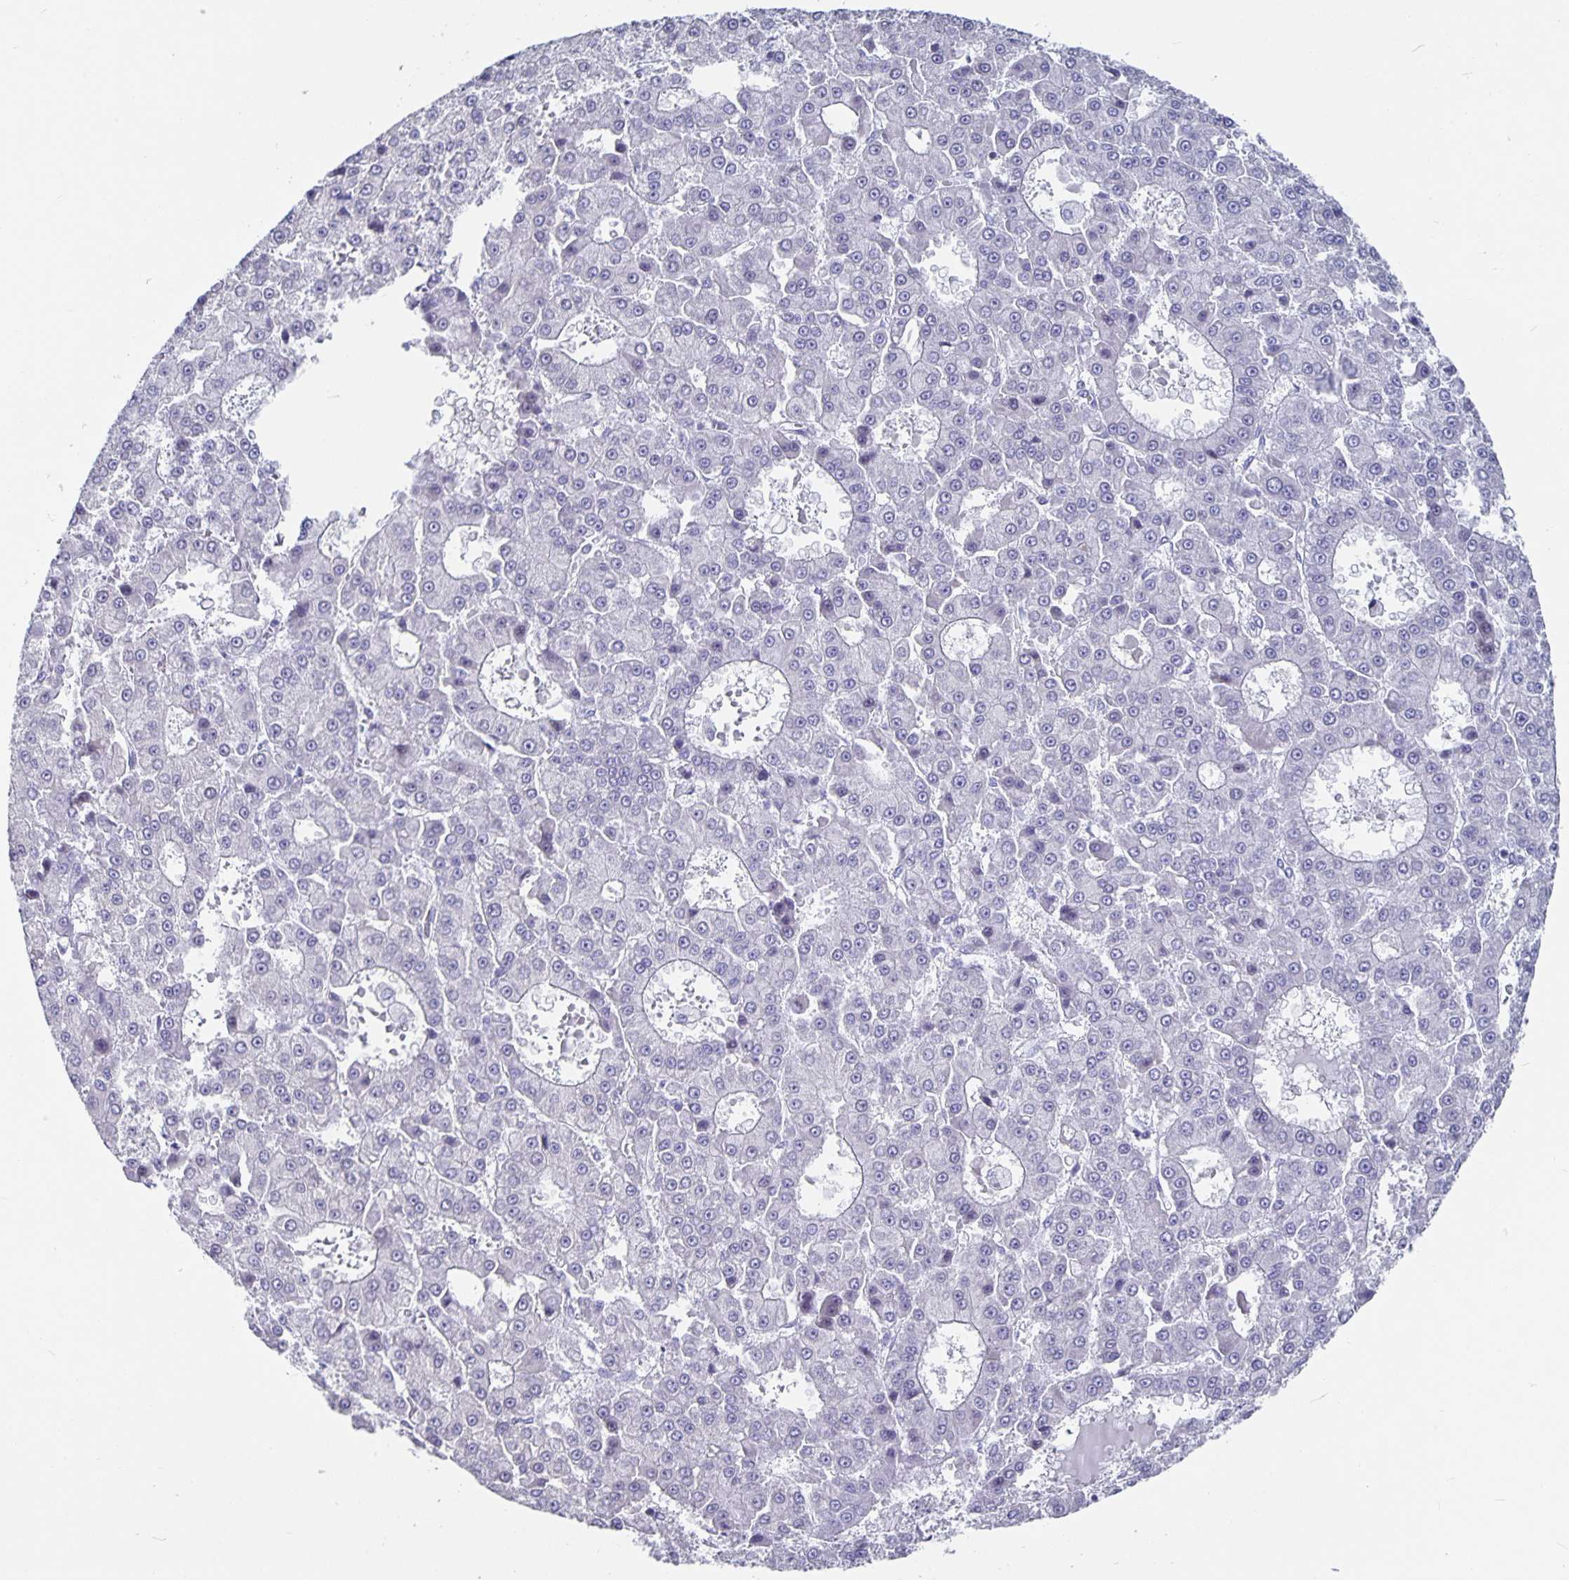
{"staining": {"intensity": "negative", "quantity": "none", "location": "none"}, "tissue": "liver cancer", "cell_type": "Tumor cells", "image_type": "cancer", "snomed": [{"axis": "morphology", "description": "Carcinoma, Hepatocellular, NOS"}, {"axis": "topography", "description": "Liver"}], "caption": "Image shows no significant protein staining in tumor cells of liver cancer. The staining was performed using DAB to visualize the protein expression in brown, while the nuclei were stained in blue with hematoxylin (Magnification: 20x).", "gene": "OLIG2", "patient": {"sex": "male", "age": 70}}